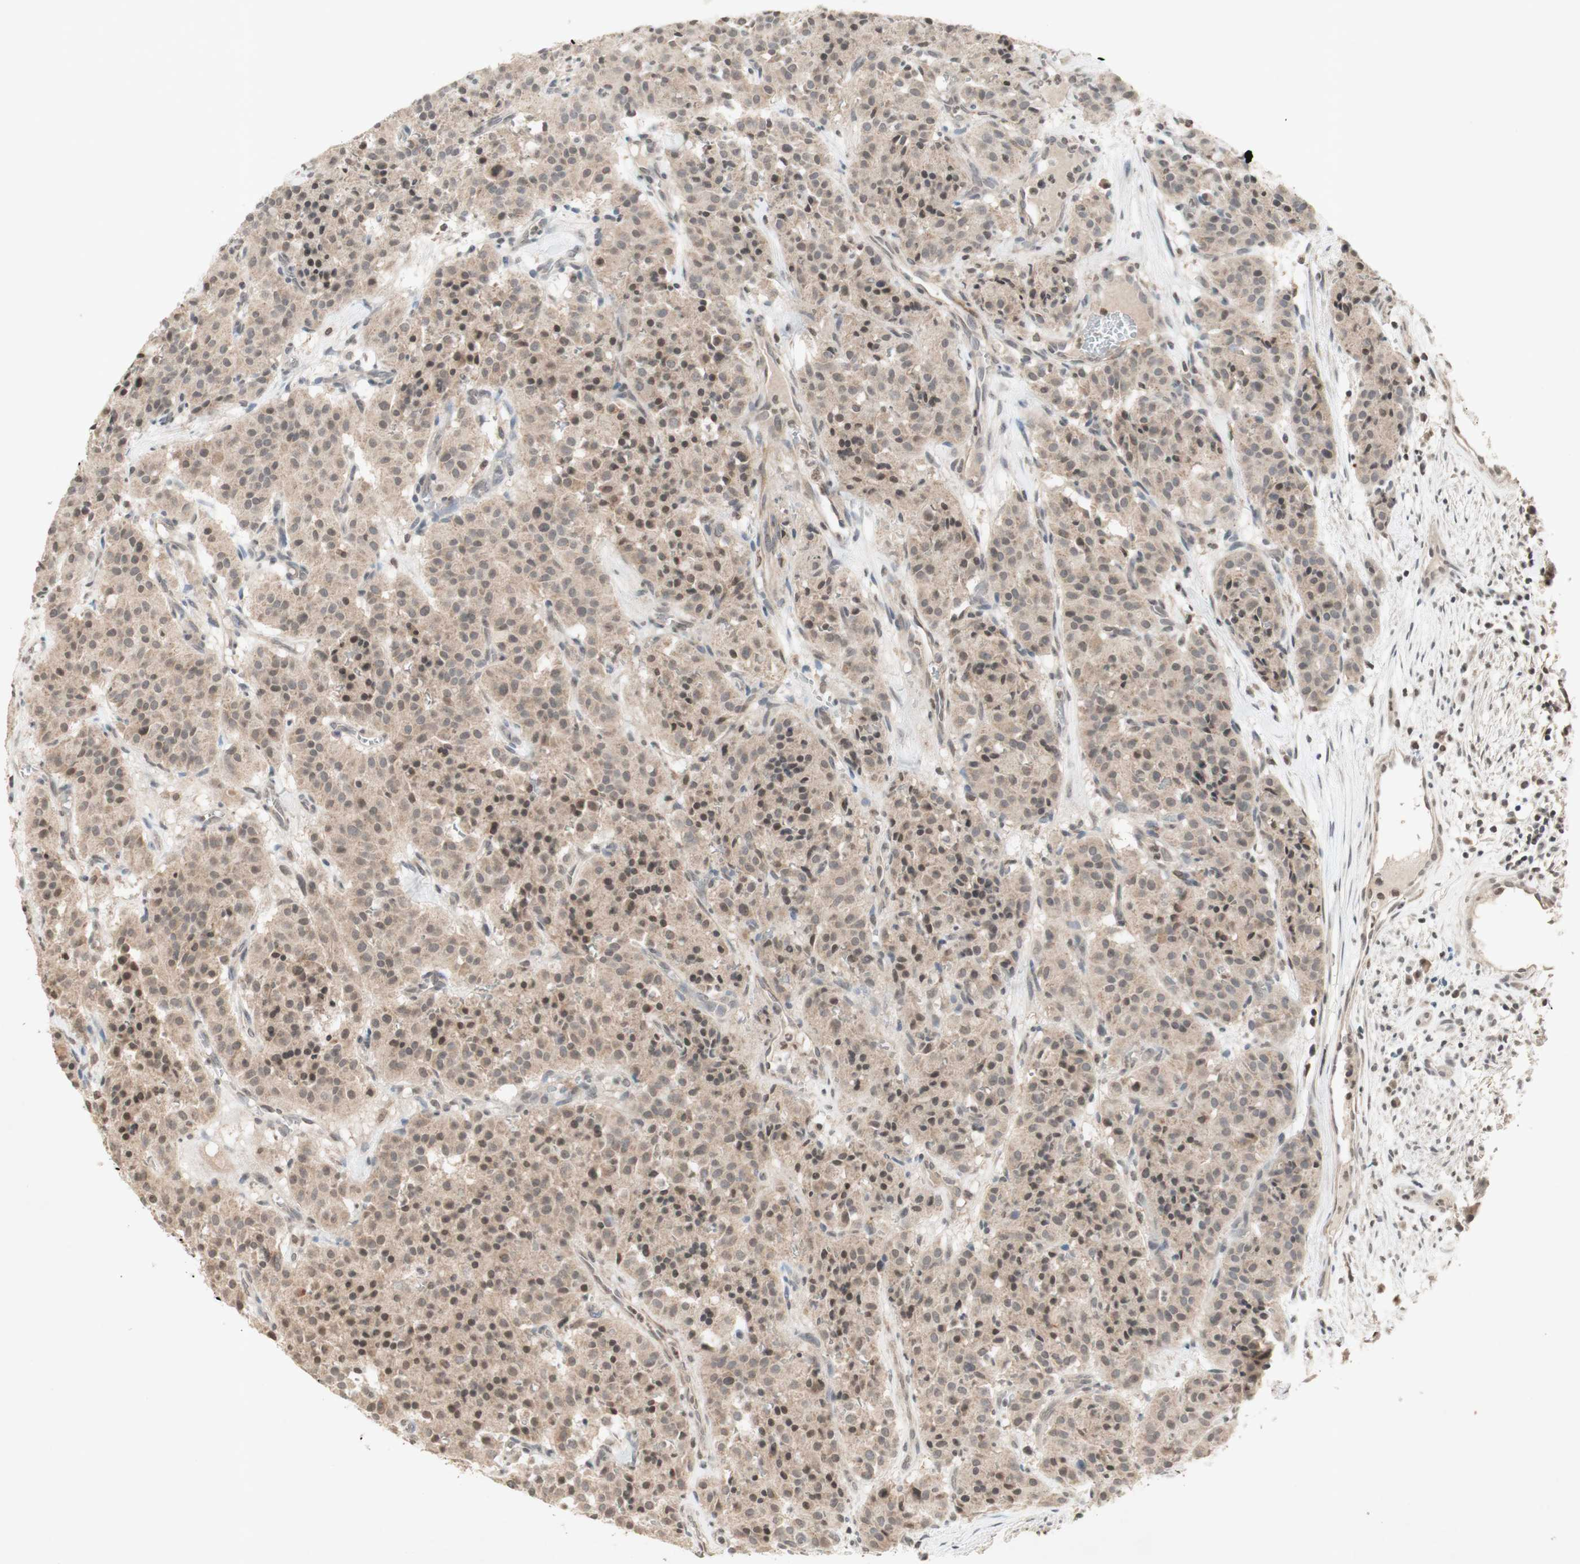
{"staining": {"intensity": "weak", "quantity": ">75%", "location": "cytoplasmic/membranous"}, "tissue": "carcinoid", "cell_type": "Tumor cells", "image_type": "cancer", "snomed": [{"axis": "morphology", "description": "Carcinoid, malignant, NOS"}, {"axis": "topography", "description": "Lung"}], "caption": "This micrograph exhibits malignant carcinoid stained with immunohistochemistry (IHC) to label a protein in brown. The cytoplasmic/membranous of tumor cells show weak positivity for the protein. Nuclei are counter-stained blue.", "gene": "GLI1", "patient": {"sex": "male", "age": 30}}